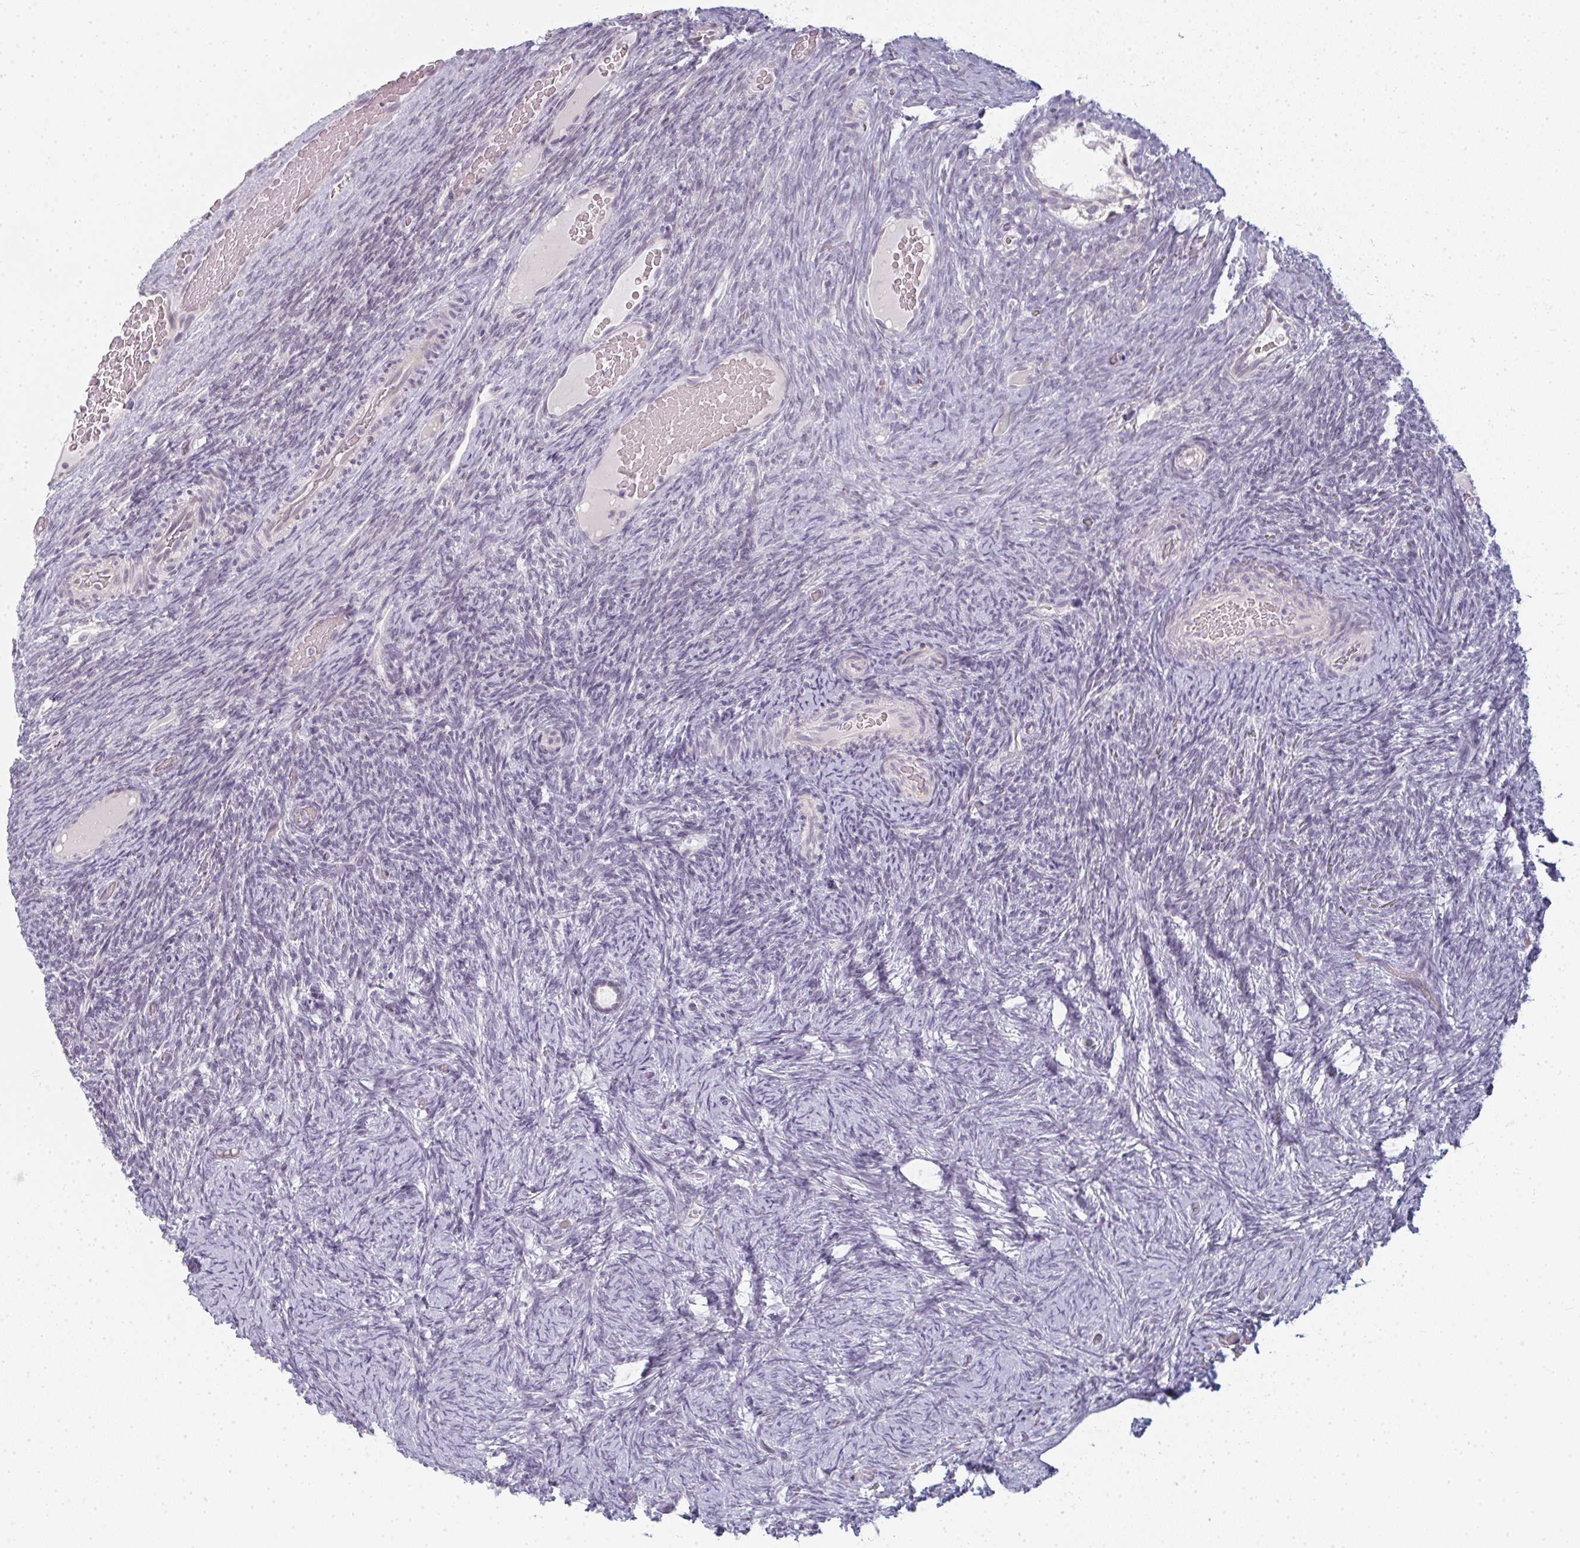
{"staining": {"intensity": "negative", "quantity": "none", "location": "none"}, "tissue": "ovary", "cell_type": "Follicle cells", "image_type": "normal", "snomed": [{"axis": "morphology", "description": "Normal tissue, NOS"}, {"axis": "topography", "description": "Ovary"}], "caption": "A high-resolution photomicrograph shows IHC staining of benign ovary, which reveals no significant positivity in follicle cells.", "gene": "RBBP6", "patient": {"sex": "female", "age": 34}}